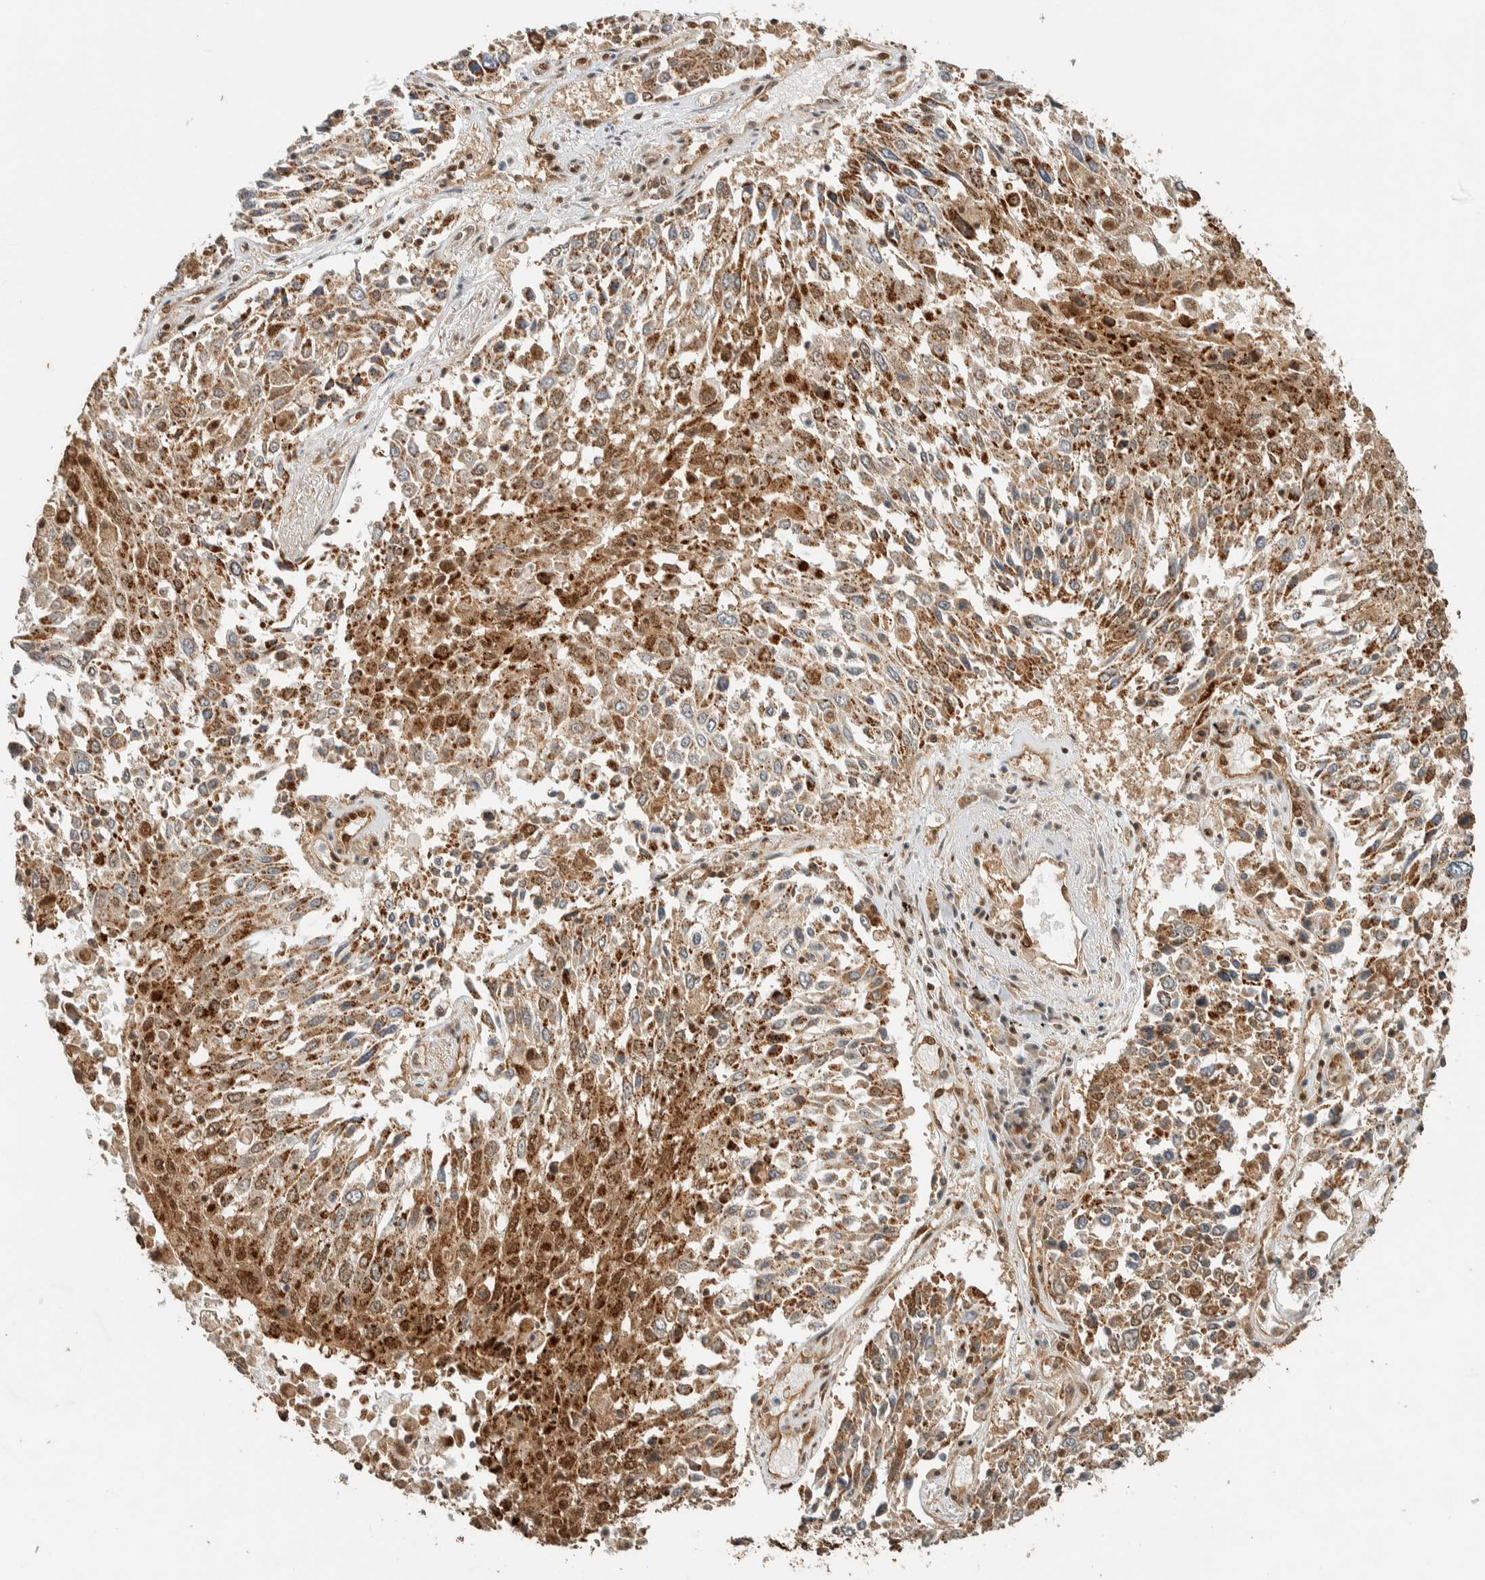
{"staining": {"intensity": "moderate", "quantity": "25%-75%", "location": "cytoplasmic/membranous"}, "tissue": "lung cancer", "cell_type": "Tumor cells", "image_type": "cancer", "snomed": [{"axis": "morphology", "description": "Squamous cell carcinoma, NOS"}, {"axis": "topography", "description": "Lung"}], "caption": "Immunohistochemical staining of lung cancer (squamous cell carcinoma) exhibits medium levels of moderate cytoplasmic/membranous expression in about 25%-75% of tumor cells.", "gene": "ZBTB2", "patient": {"sex": "male", "age": 65}}